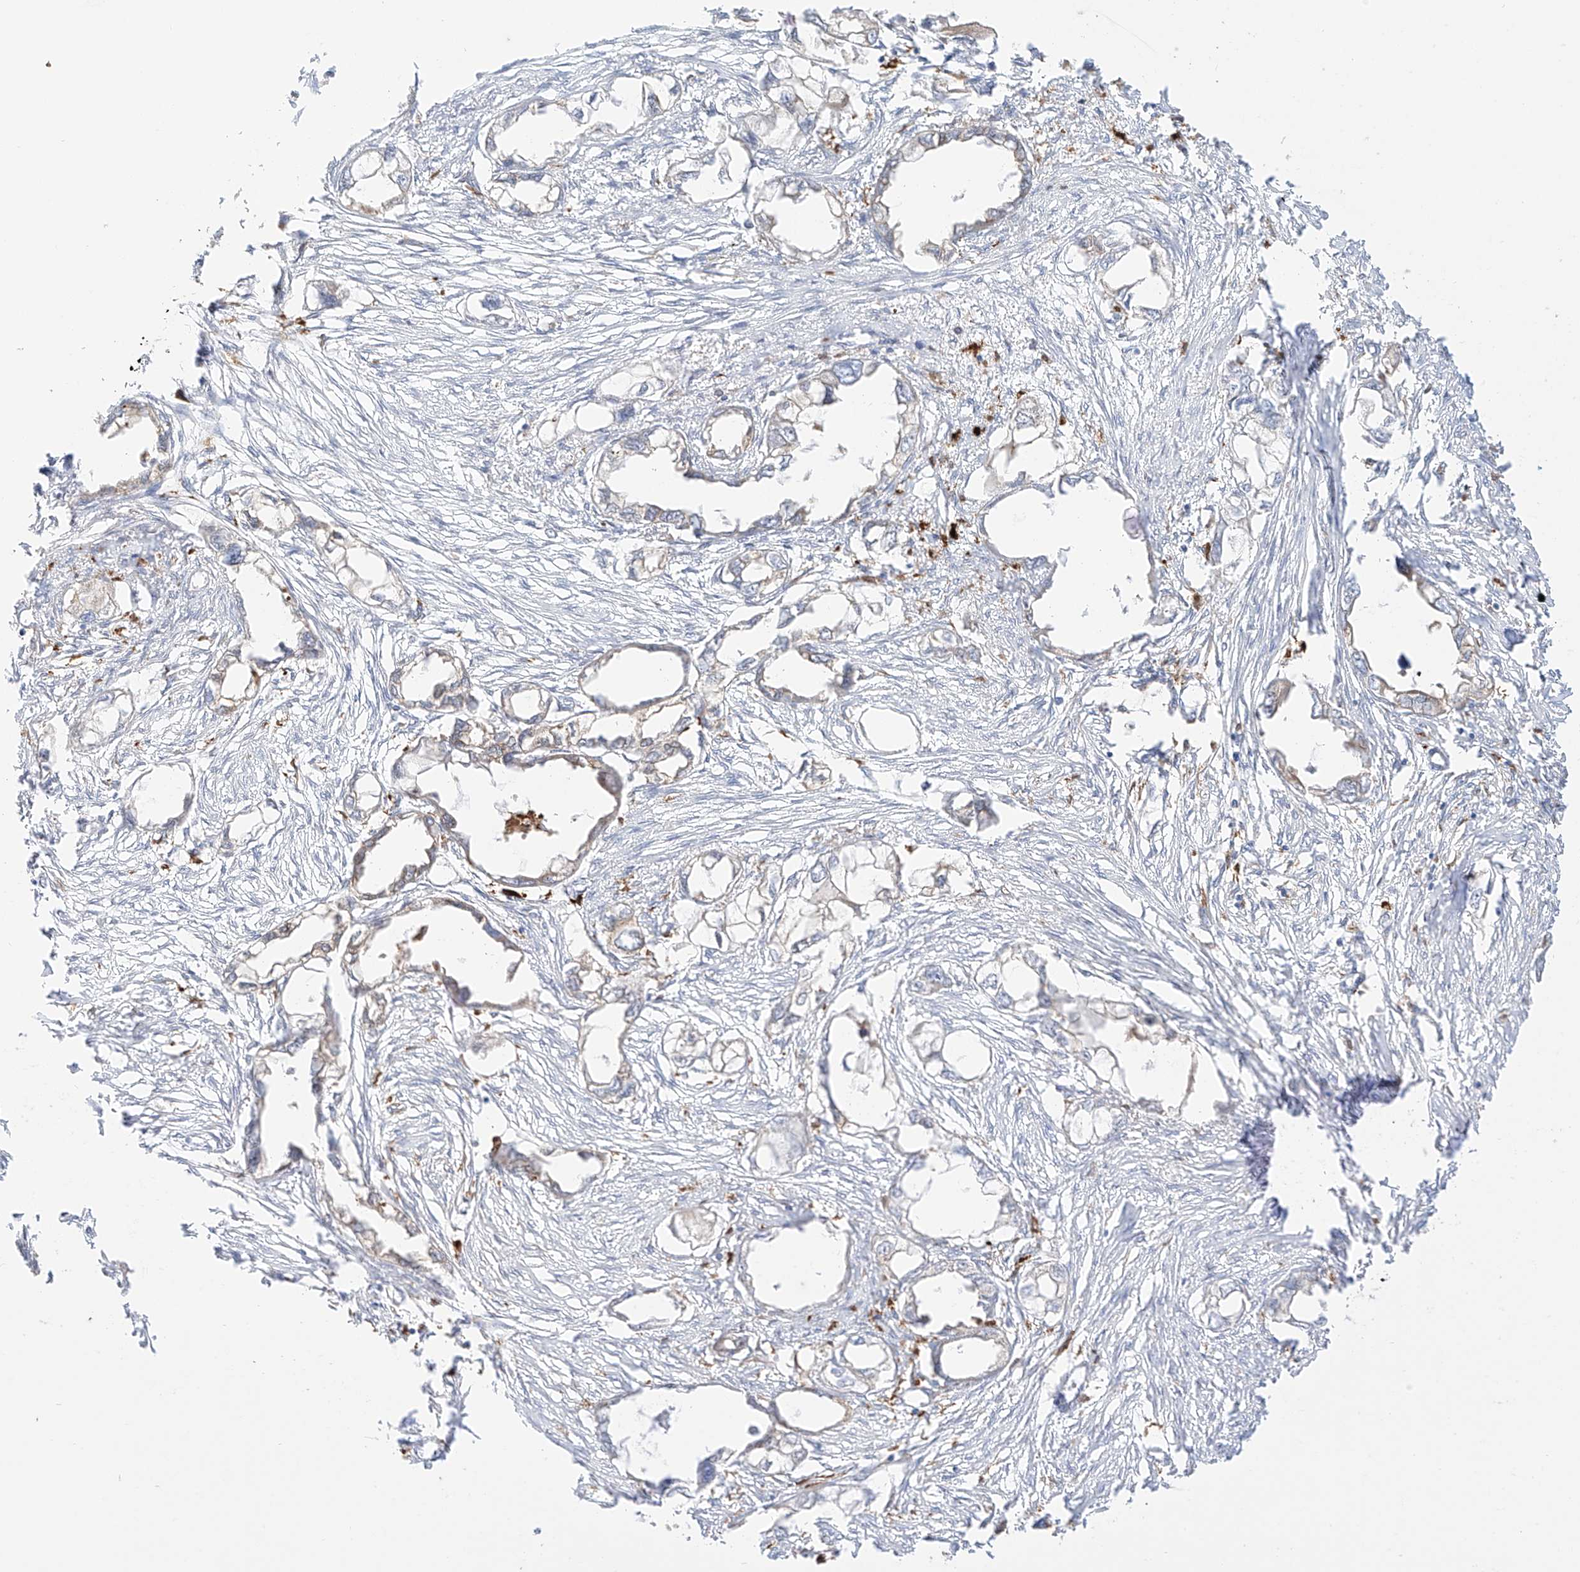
{"staining": {"intensity": "weak", "quantity": "25%-75%", "location": "cytoplasmic/membranous"}, "tissue": "endometrial cancer", "cell_type": "Tumor cells", "image_type": "cancer", "snomed": [{"axis": "morphology", "description": "Adenocarcinoma, NOS"}, {"axis": "morphology", "description": "Adenocarcinoma, metastatic, NOS"}, {"axis": "topography", "description": "Adipose tissue"}, {"axis": "topography", "description": "Endometrium"}], "caption": "Human metastatic adenocarcinoma (endometrial) stained with a protein marker exhibits weak staining in tumor cells.", "gene": "PCYOX1", "patient": {"sex": "female", "age": 67}}